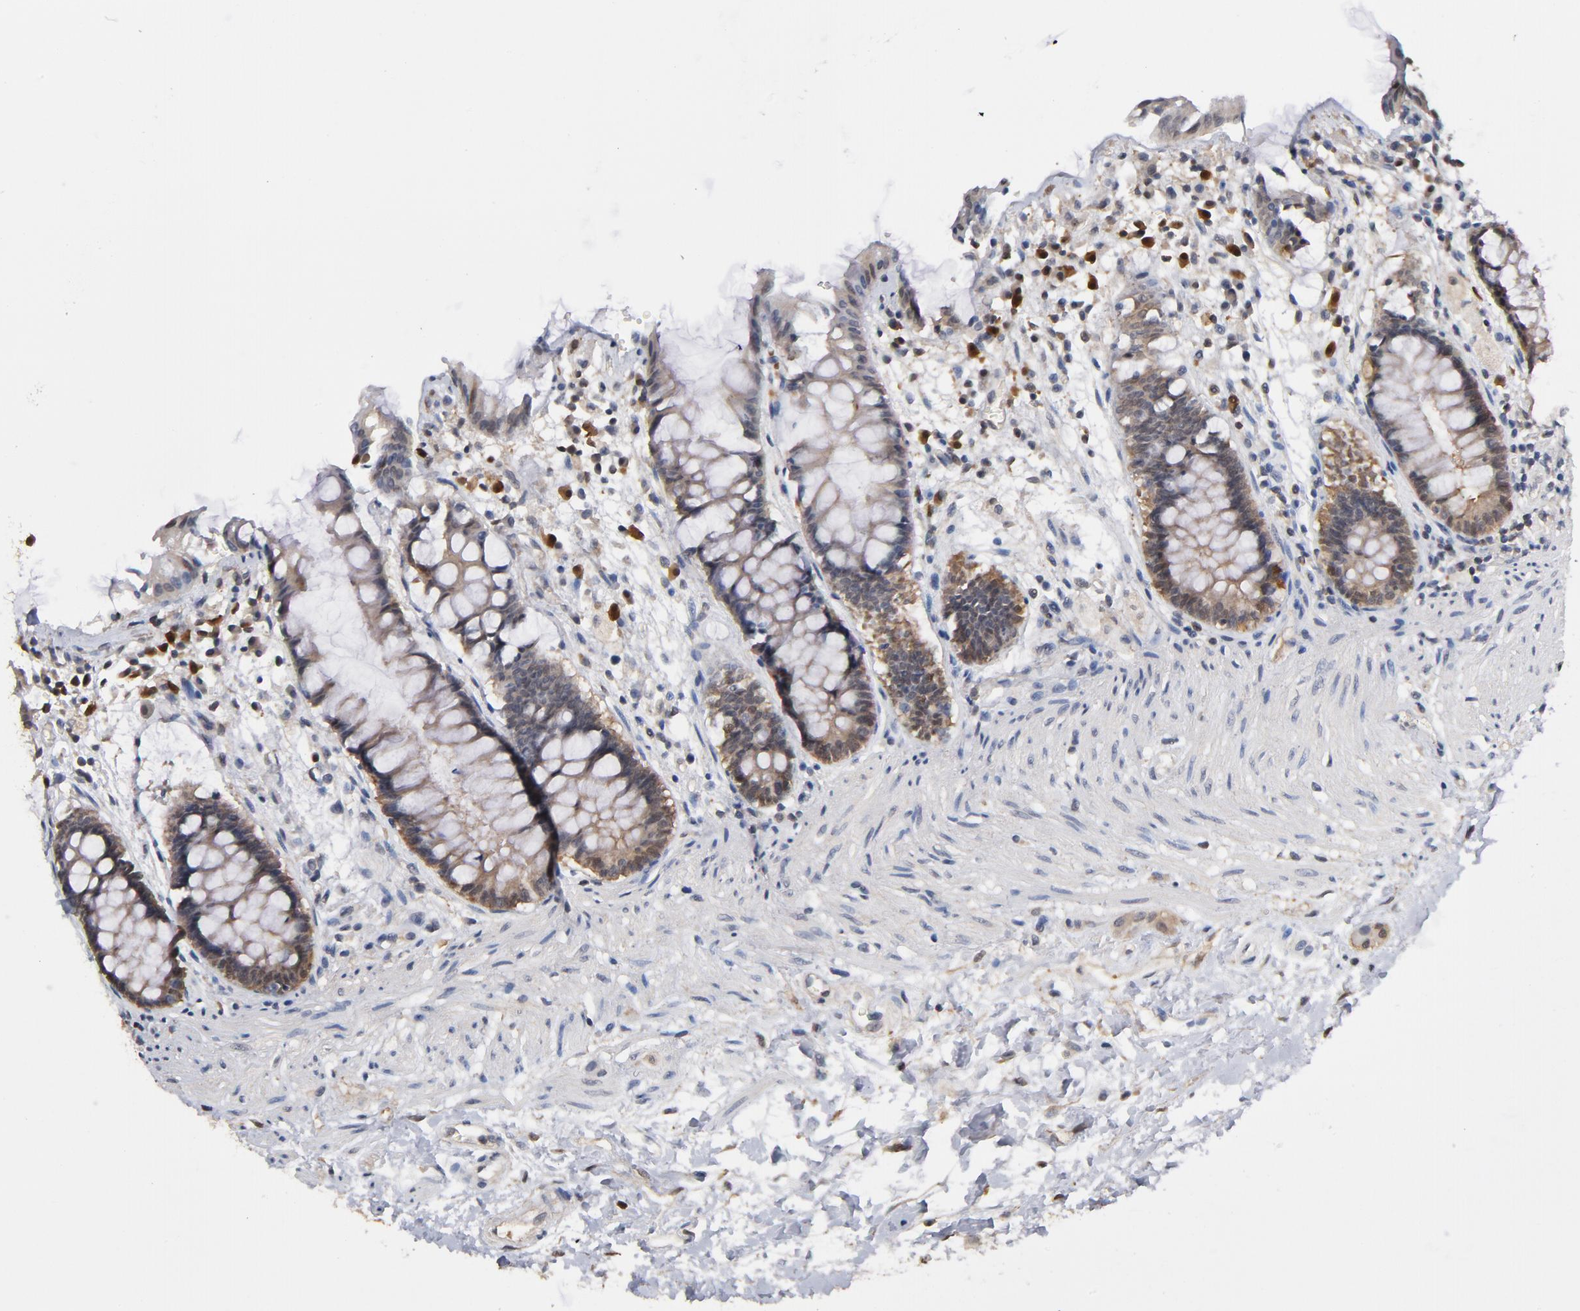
{"staining": {"intensity": "moderate", "quantity": ">75%", "location": "cytoplasmic/membranous"}, "tissue": "rectum", "cell_type": "Glandular cells", "image_type": "normal", "snomed": [{"axis": "morphology", "description": "Normal tissue, NOS"}, {"axis": "topography", "description": "Rectum"}], "caption": "Rectum stained for a protein (brown) shows moderate cytoplasmic/membranous positive positivity in approximately >75% of glandular cells.", "gene": "MIF", "patient": {"sex": "female", "age": 46}}